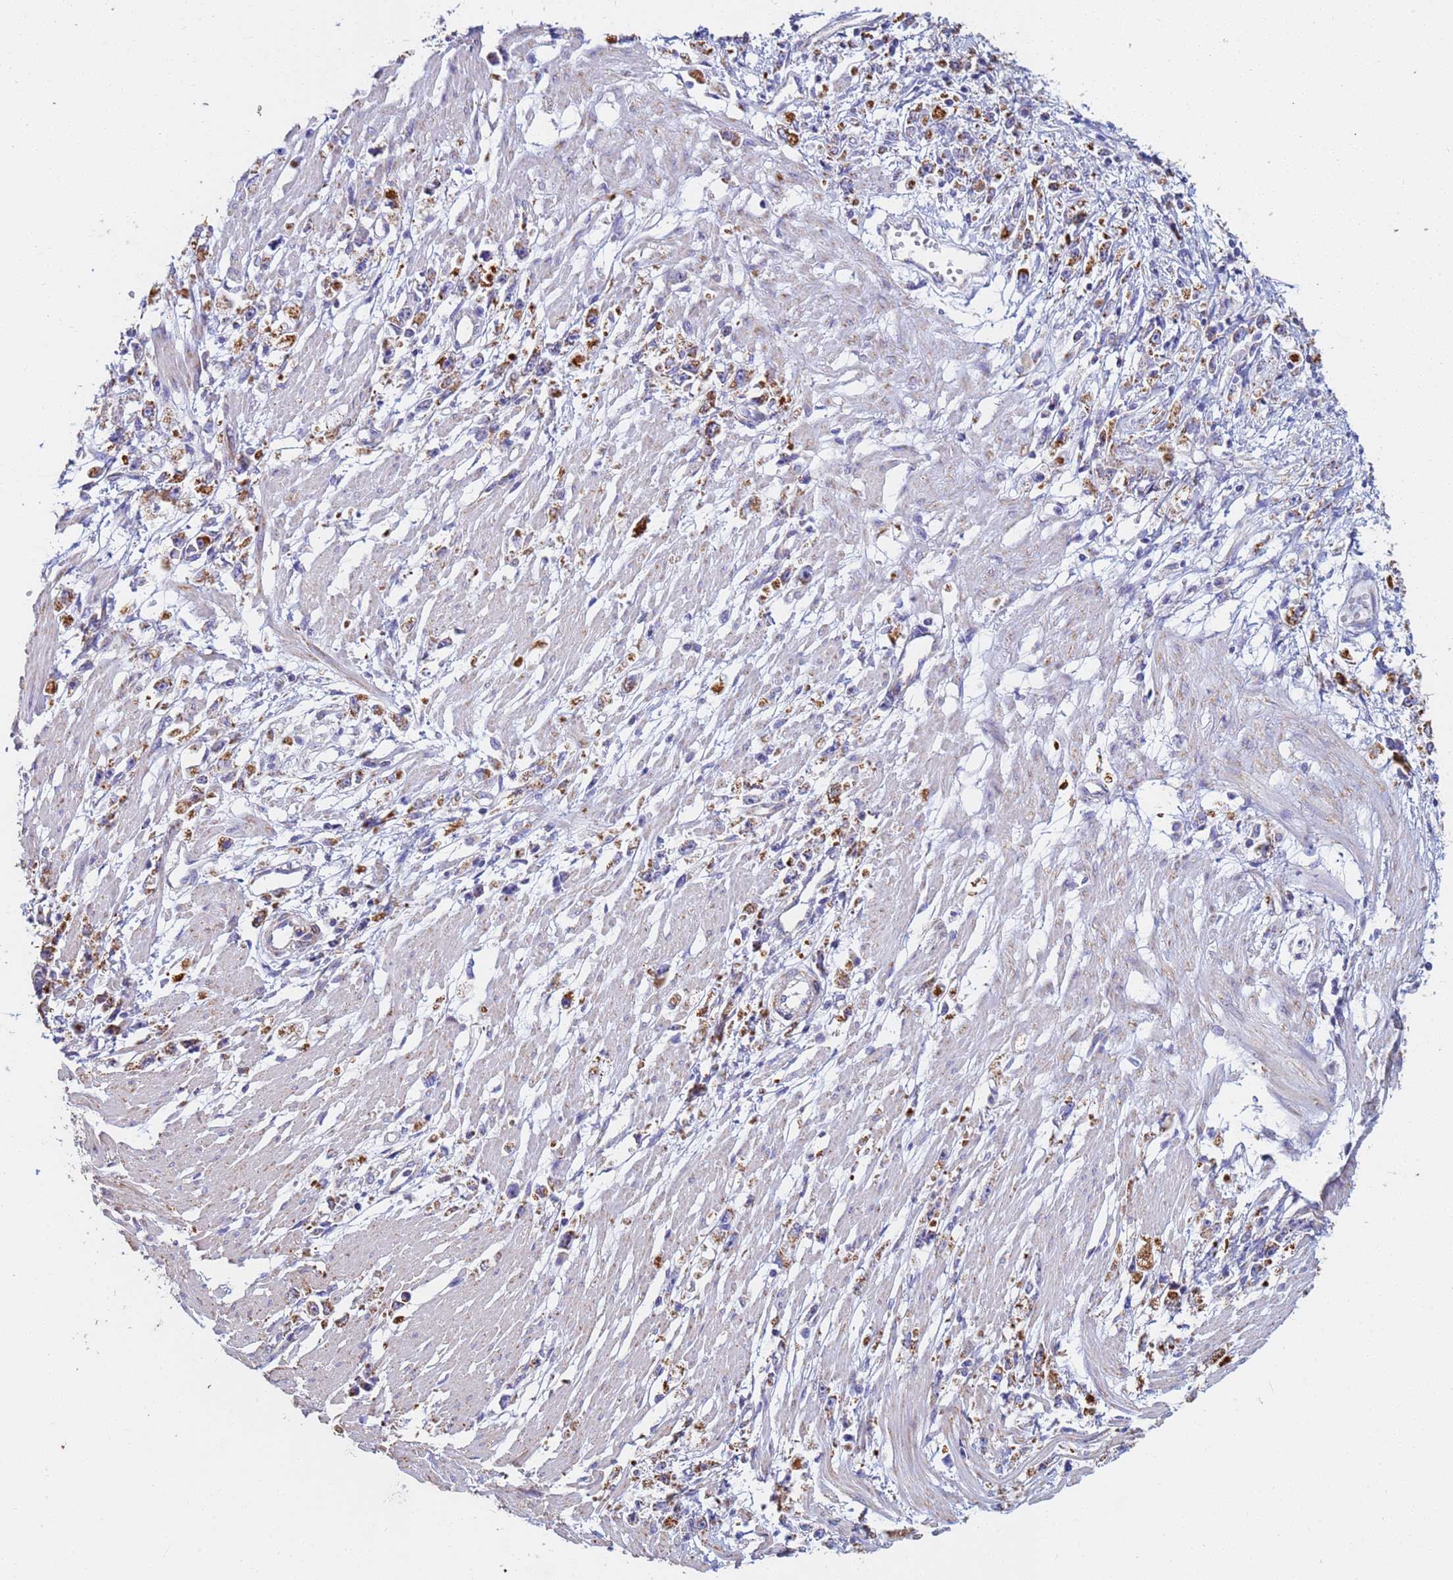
{"staining": {"intensity": "moderate", "quantity": "25%-75%", "location": "cytoplasmic/membranous"}, "tissue": "stomach cancer", "cell_type": "Tumor cells", "image_type": "cancer", "snomed": [{"axis": "morphology", "description": "Adenocarcinoma, NOS"}, {"axis": "topography", "description": "Stomach"}], "caption": "Stomach cancer (adenocarcinoma) stained for a protein (brown) shows moderate cytoplasmic/membranous positive staining in approximately 25%-75% of tumor cells.", "gene": "UQCRH", "patient": {"sex": "female", "age": 59}}